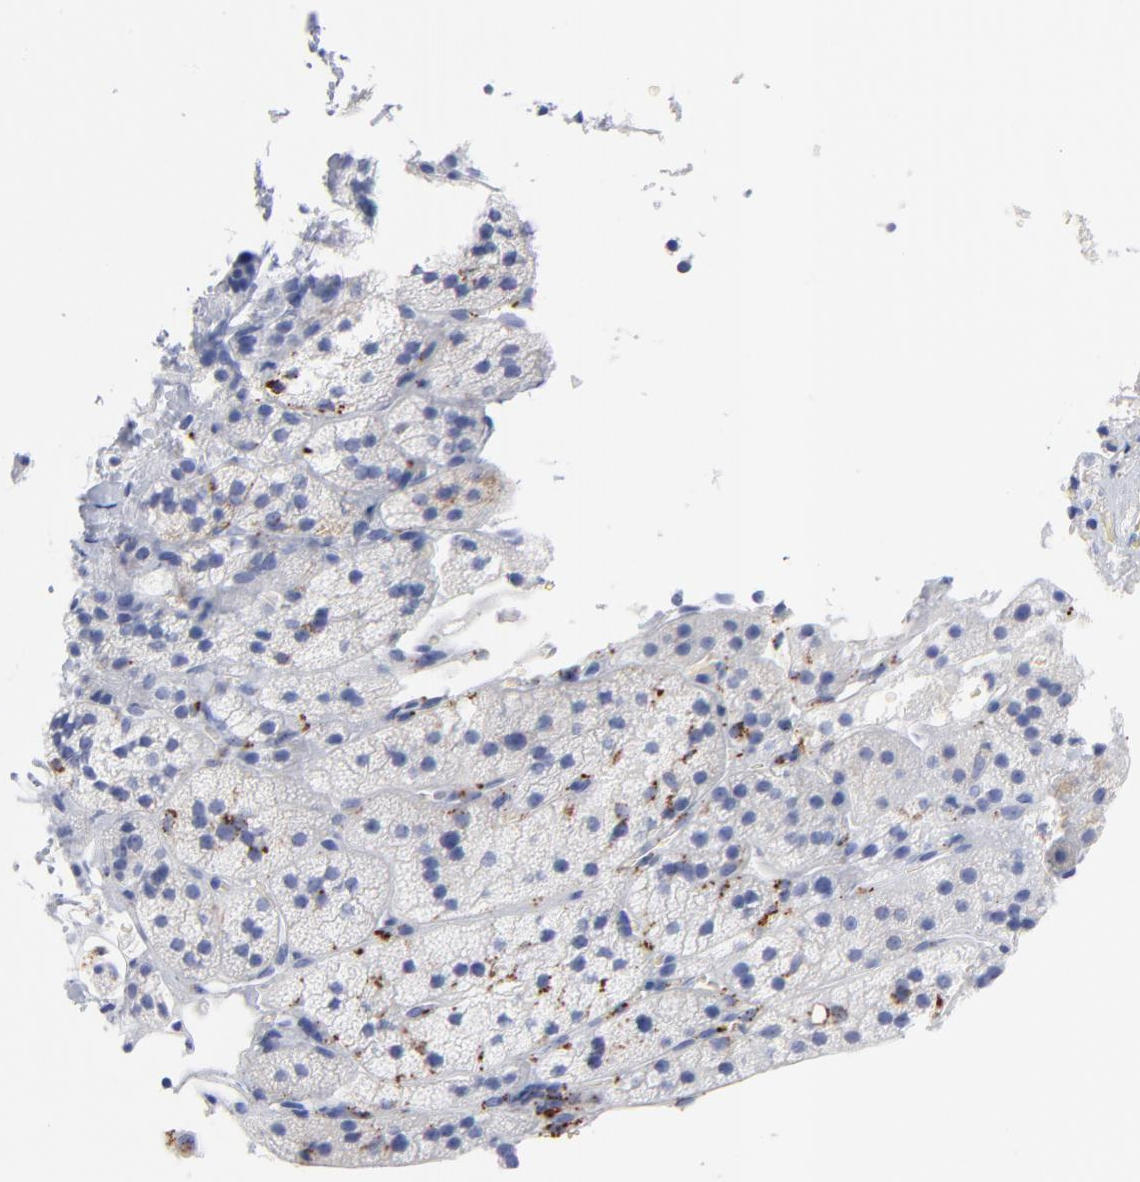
{"staining": {"intensity": "strong", "quantity": "<25%", "location": "cytoplasmic/membranous"}, "tissue": "adrenal gland", "cell_type": "Glandular cells", "image_type": "normal", "snomed": [{"axis": "morphology", "description": "Normal tissue, NOS"}, {"axis": "topography", "description": "Adrenal gland"}], "caption": "The immunohistochemical stain shows strong cytoplasmic/membranous positivity in glandular cells of benign adrenal gland.", "gene": "CPVL", "patient": {"sex": "female", "age": 44}}